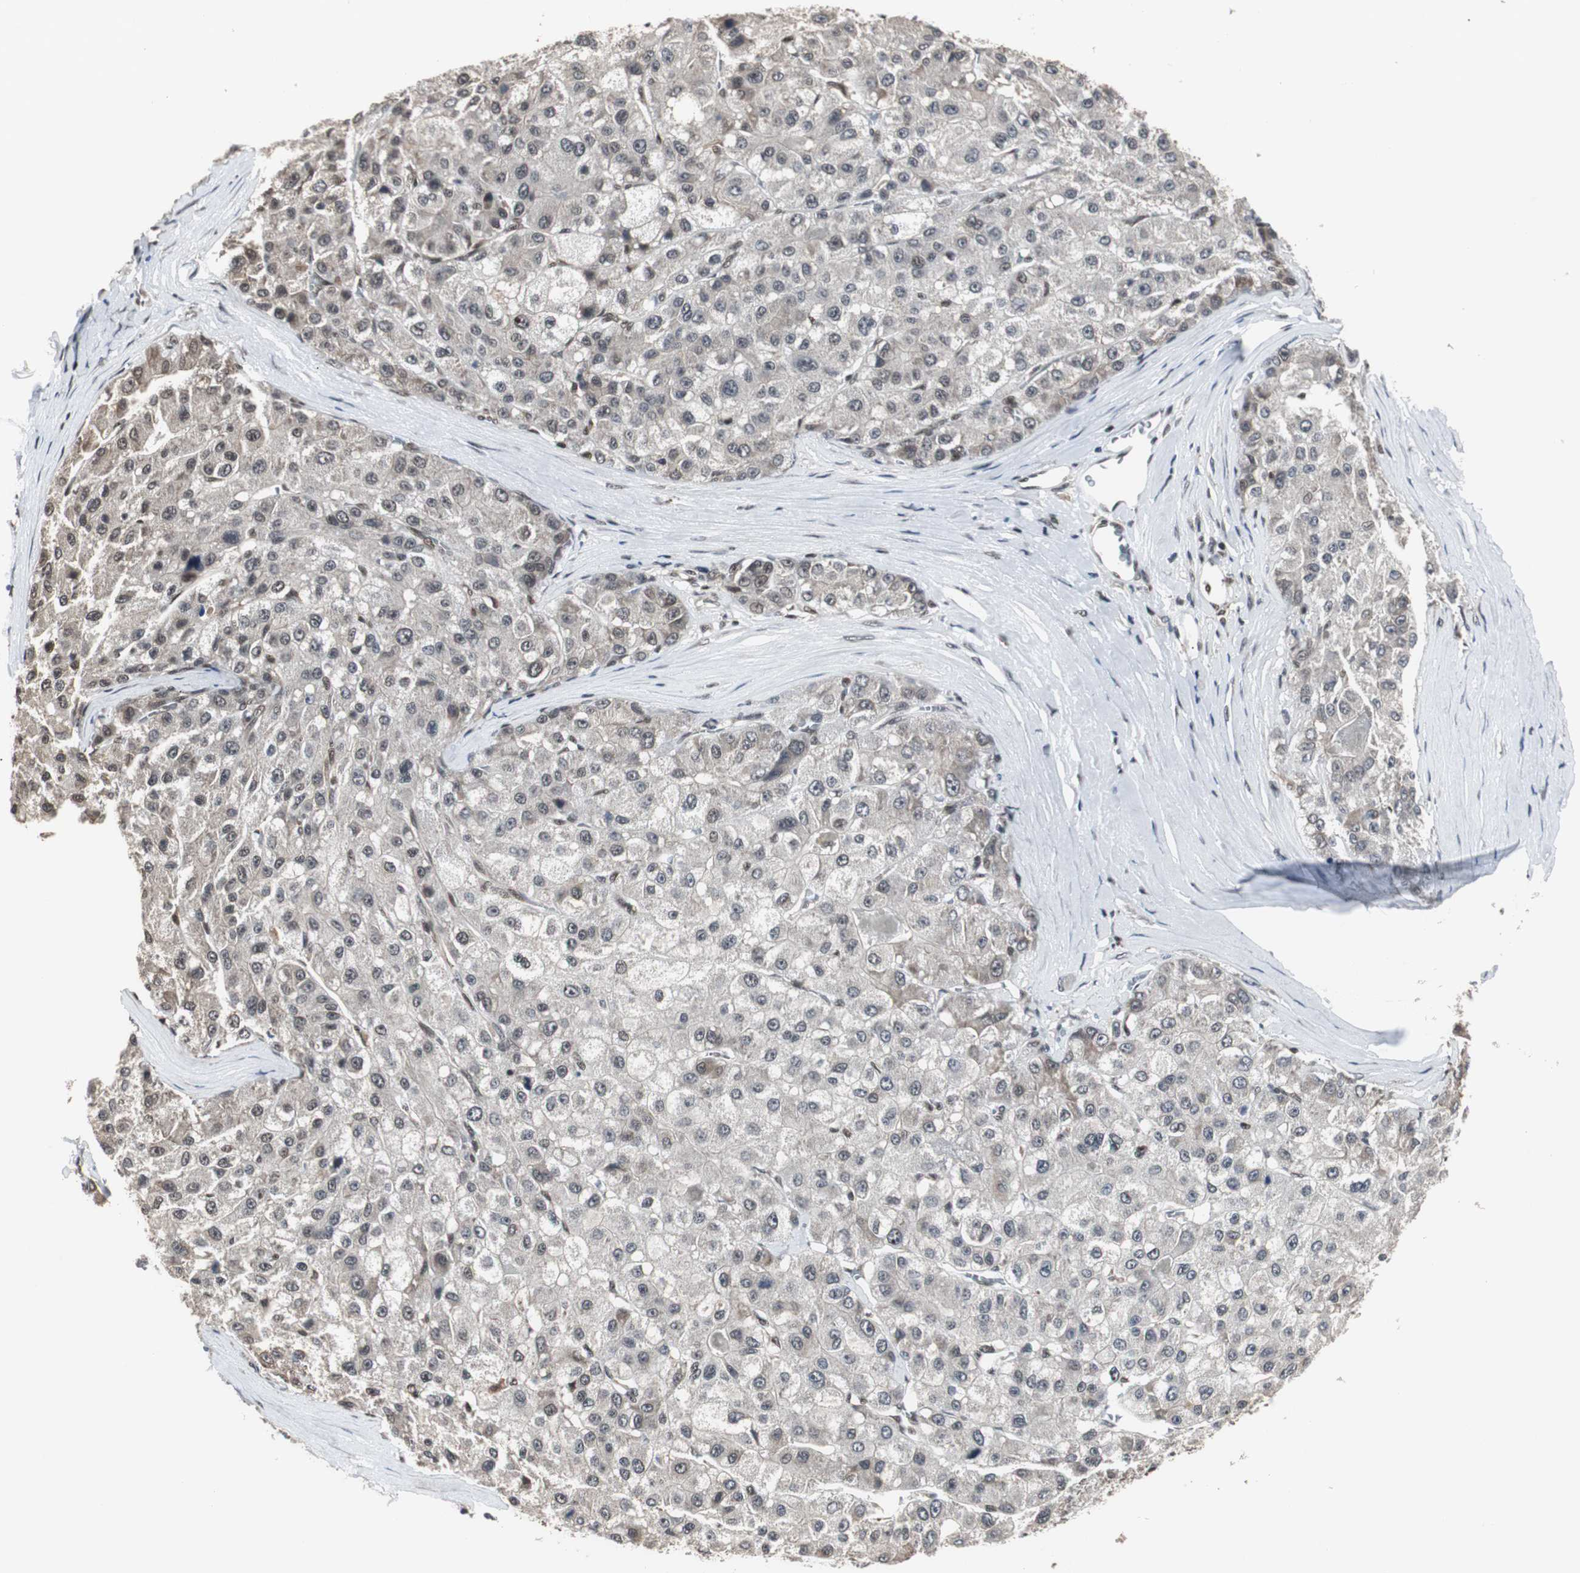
{"staining": {"intensity": "weak", "quantity": "25%-75%", "location": "nuclear"}, "tissue": "liver cancer", "cell_type": "Tumor cells", "image_type": "cancer", "snomed": [{"axis": "morphology", "description": "Carcinoma, Hepatocellular, NOS"}, {"axis": "topography", "description": "Liver"}], "caption": "Immunohistochemistry photomicrograph of hepatocellular carcinoma (liver) stained for a protein (brown), which exhibits low levels of weak nuclear positivity in about 25%-75% of tumor cells.", "gene": "TERF2IP", "patient": {"sex": "male", "age": 80}}